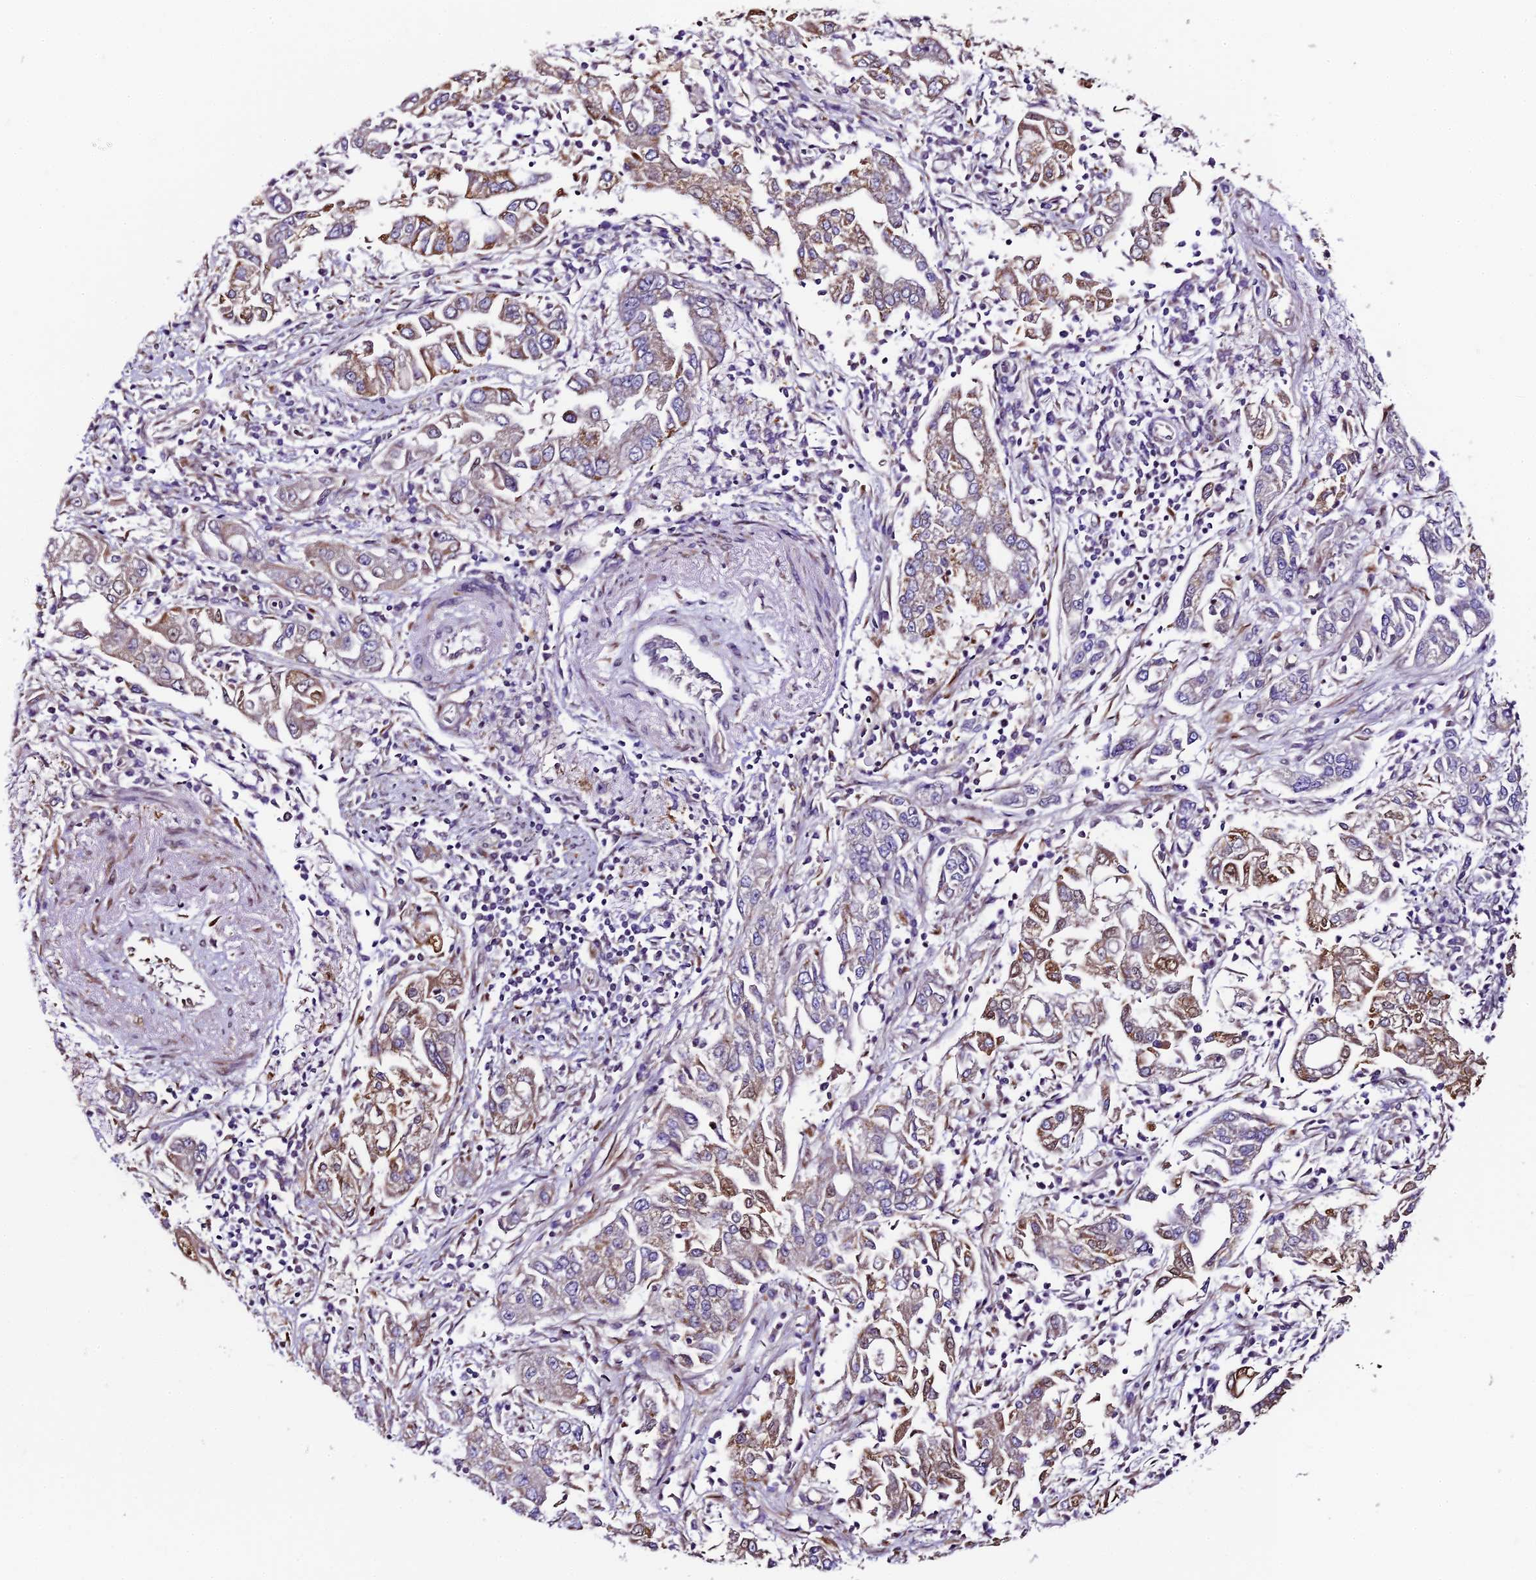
{"staining": {"intensity": "moderate", "quantity": "25%-75%", "location": "cytoplasmic/membranous"}, "tissue": "endometrial cancer", "cell_type": "Tumor cells", "image_type": "cancer", "snomed": [{"axis": "morphology", "description": "Adenocarcinoma, NOS"}, {"axis": "topography", "description": "Endometrium"}], "caption": "A brown stain labels moderate cytoplasmic/membranous staining of a protein in human adenocarcinoma (endometrial) tumor cells.", "gene": "TRIM22", "patient": {"sex": "female", "age": 49}}